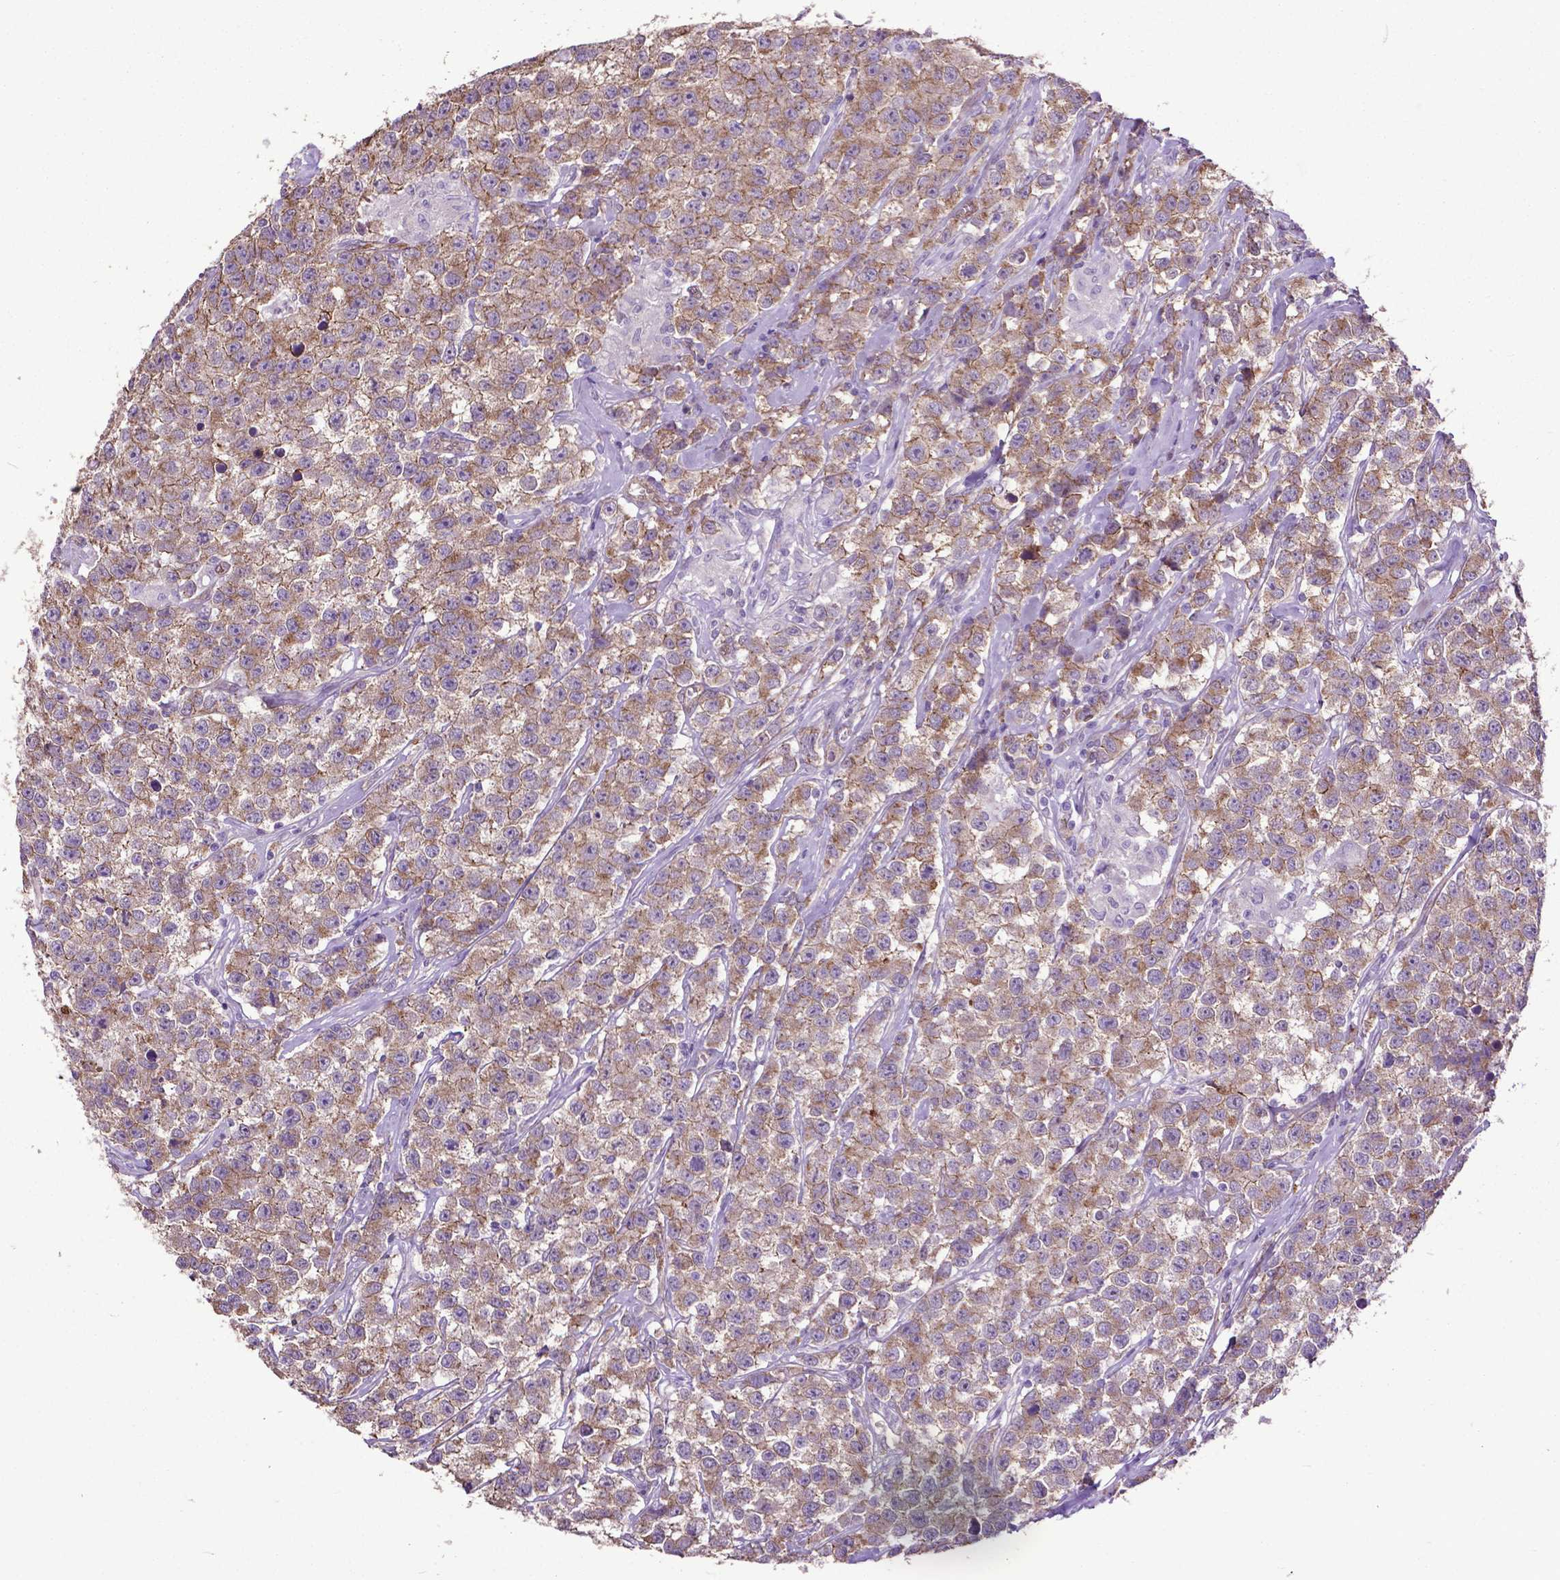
{"staining": {"intensity": "weak", "quantity": ">75%", "location": "cytoplasmic/membranous"}, "tissue": "testis cancer", "cell_type": "Tumor cells", "image_type": "cancer", "snomed": [{"axis": "morphology", "description": "Seminoma, NOS"}, {"axis": "topography", "description": "Testis"}], "caption": "A high-resolution histopathology image shows IHC staining of testis cancer (seminoma), which displays weak cytoplasmic/membranous expression in about >75% of tumor cells.", "gene": "PDLIM1", "patient": {"sex": "male", "age": 59}}